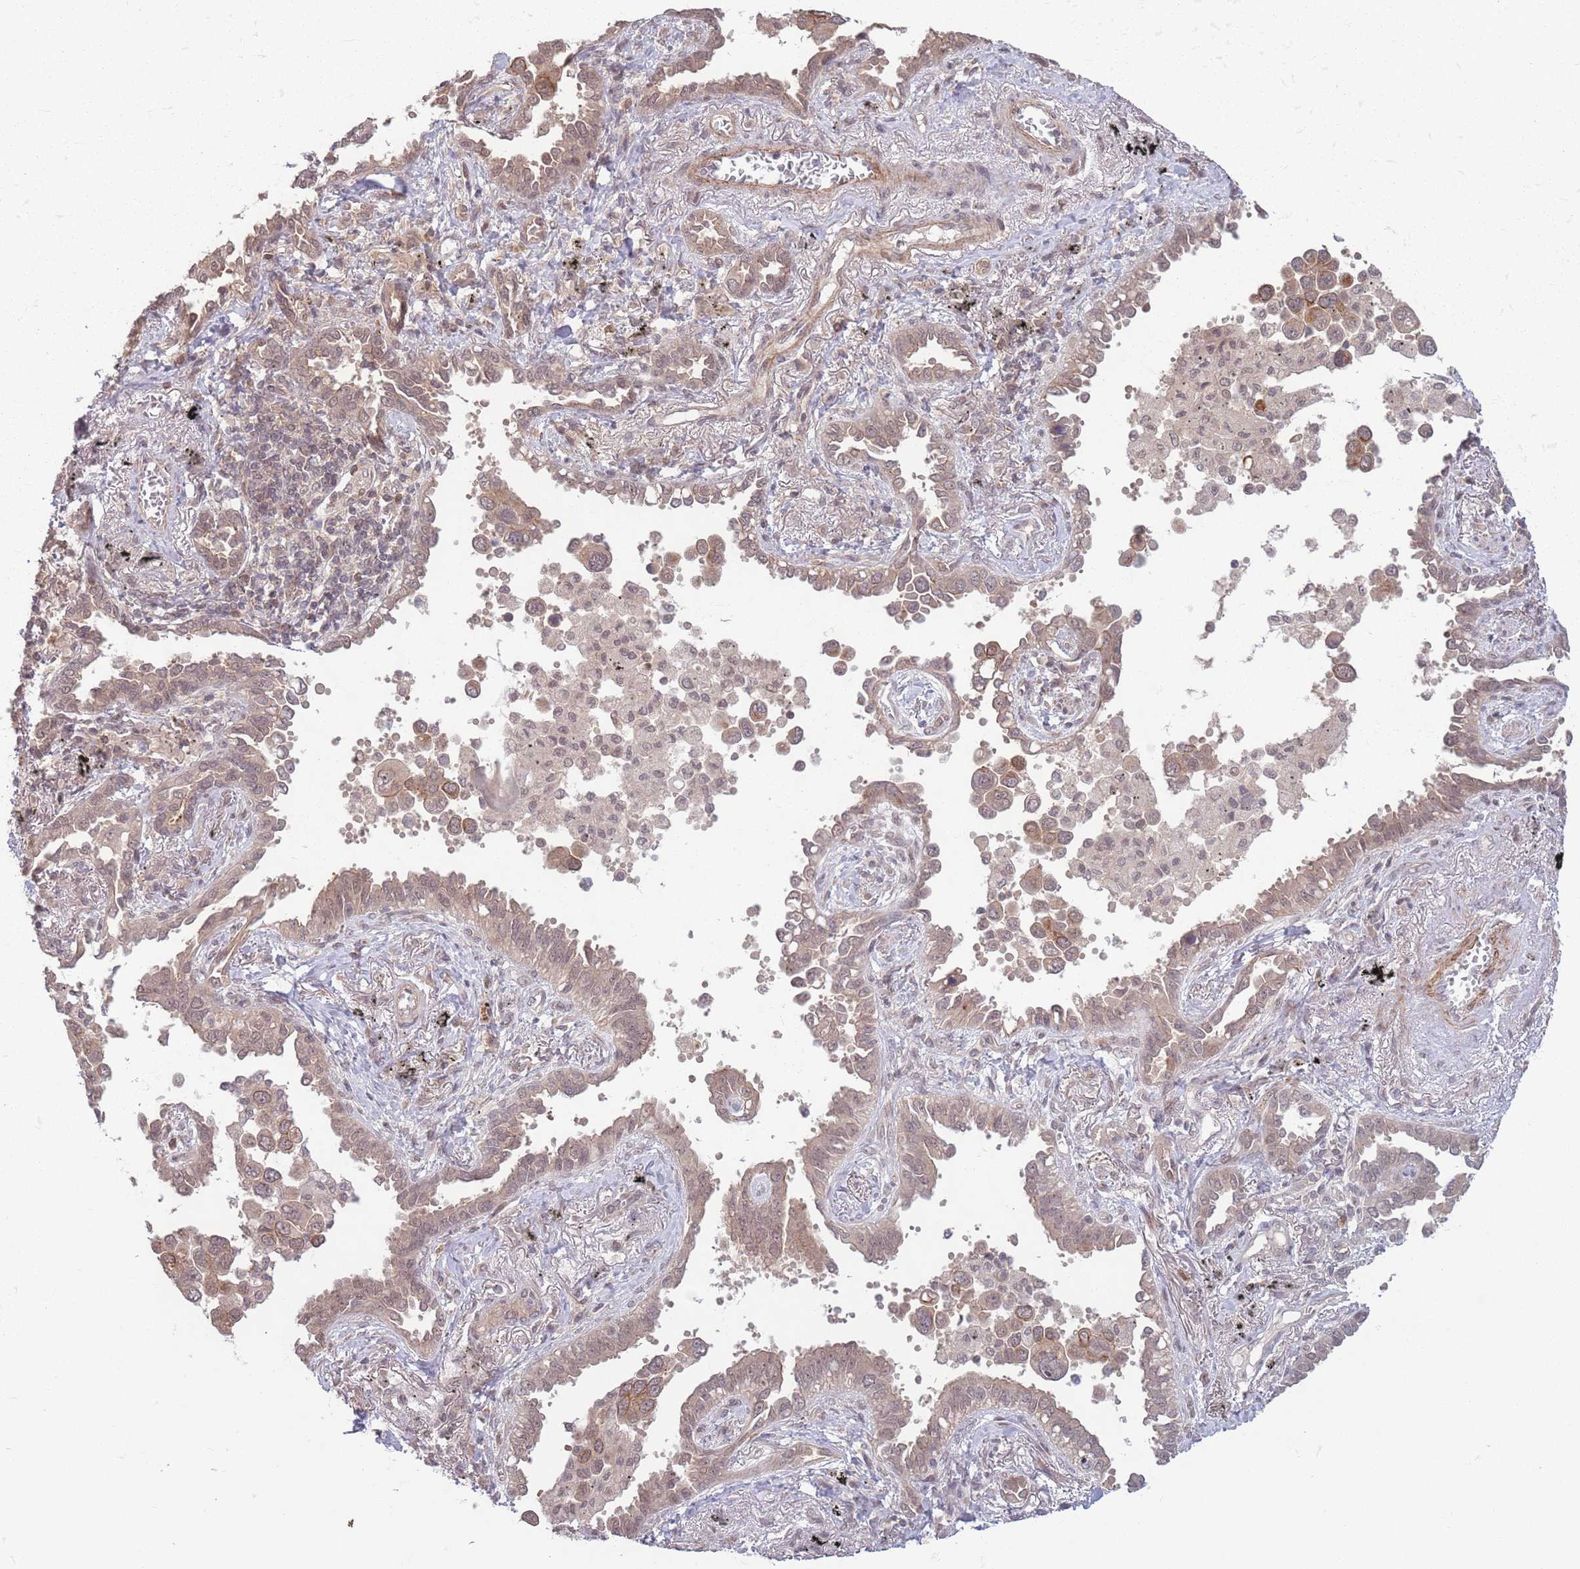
{"staining": {"intensity": "weak", "quantity": "25%-75%", "location": "nuclear"}, "tissue": "lung cancer", "cell_type": "Tumor cells", "image_type": "cancer", "snomed": [{"axis": "morphology", "description": "Adenocarcinoma, NOS"}, {"axis": "topography", "description": "Lung"}], "caption": "Protein analysis of lung cancer tissue displays weak nuclear expression in about 25%-75% of tumor cells. Using DAB (brown) and hematoxylin (blue) stains, captured at high magnification using brightfield microscopy.", "gene": "CCDC154", "patient": {"sex": "male", "age": 67}}